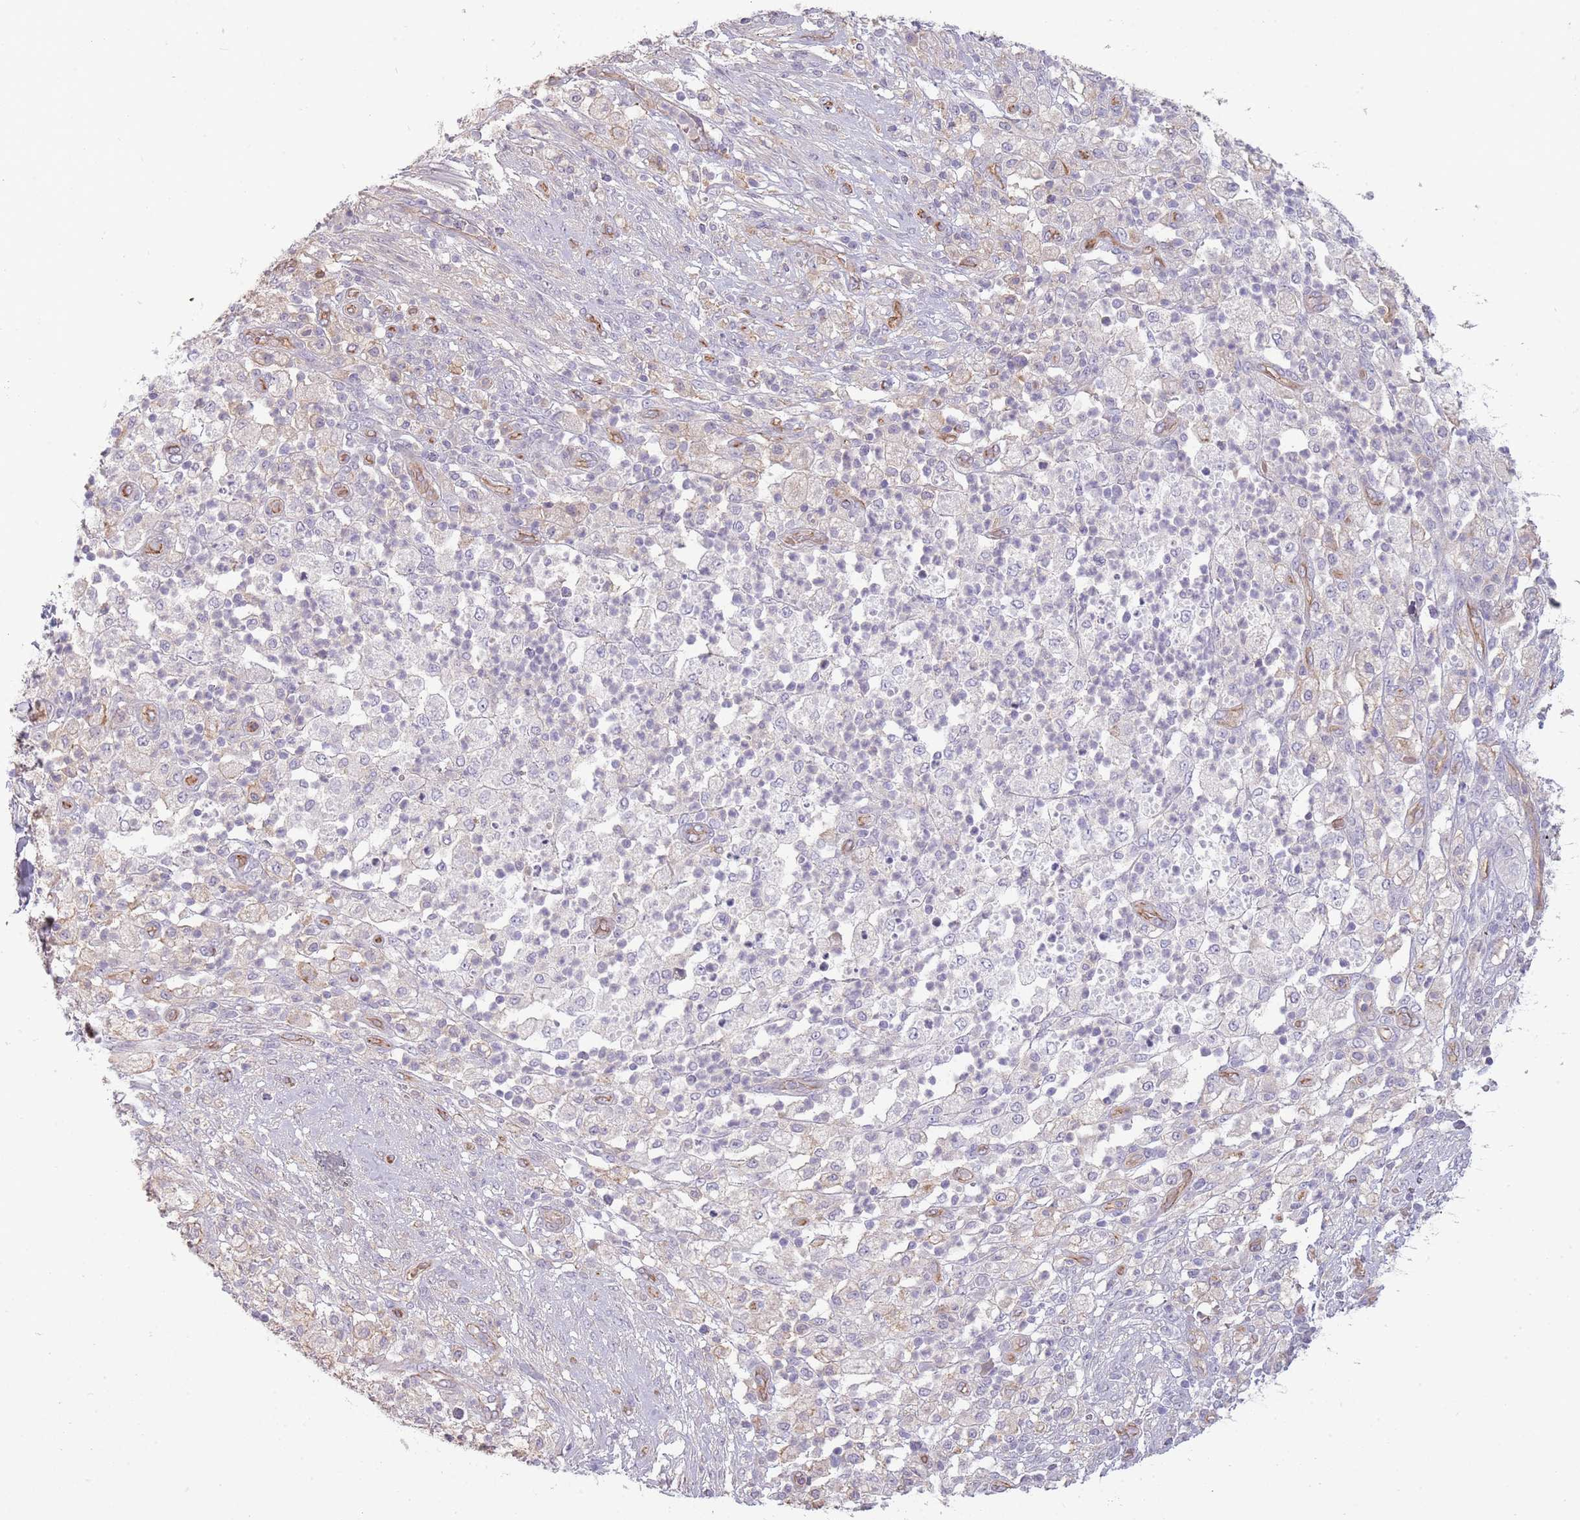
{"staining": {"intensity": "negative", "quantity": "none", "location": "none"}, "tissue": "pancreatic cancer", "cell_type": "Tumor cells", "image_type": "cancer", "snomed": [{"axis": "morphology", "description": "Adenocarcinoma, NOS"}, {"axis": "topography", "description": "Pancreas"}], "caption": "High power microscopy histopathology image of an immunohistochemistry (IHC) image of pancreatic adenocarcinoma, revealing no significant staining in tumor cells.", "gene": "SLC8A2", "patient": {"sex": "female", "age": 72}}